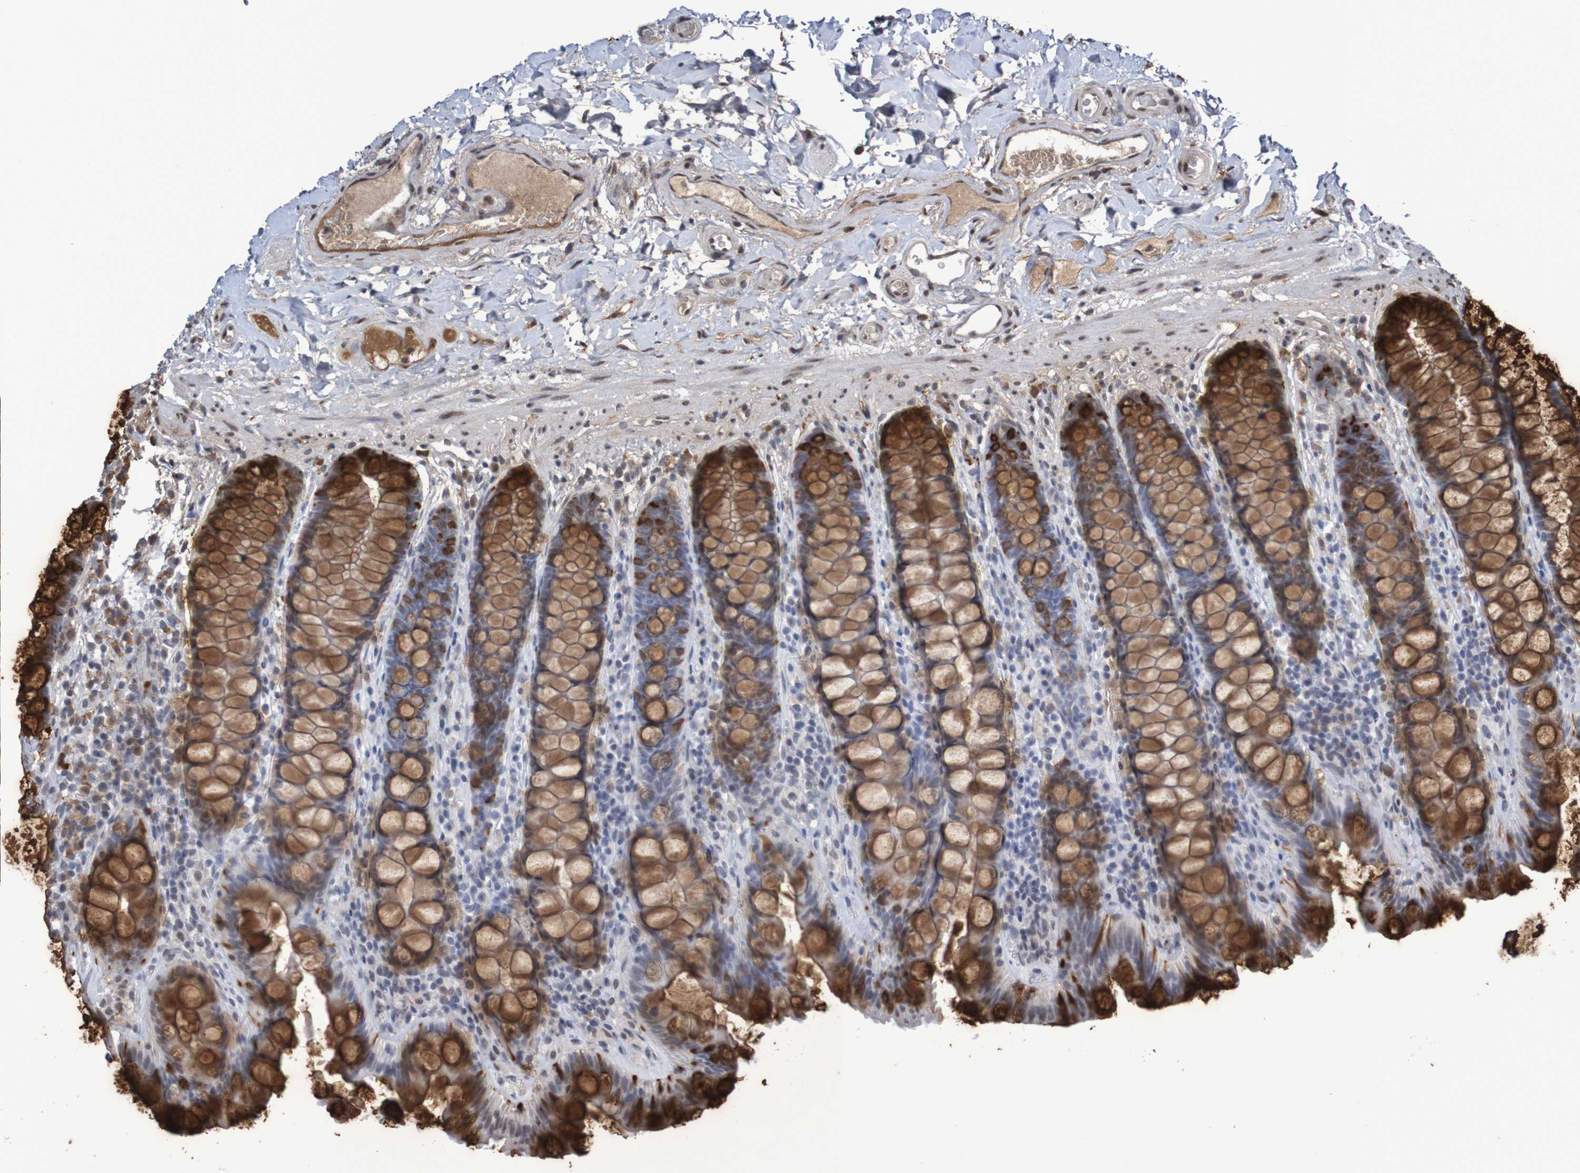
{"staining": {"intensity": "moderate", "quantity": "25%-75%", "location": "cytoplasmic/membranous"}, "tissue": "colon", "cell_type": "Endothelial cells", "image_type": "normal", "snomed": [{"axis": "morphology", "description": "Normal tissue, NOS"}, {"axis": "topography", "description": "Colon"}], "caption": "Normal colon exhibits moderate cytoplasmic/membranous staining in about 25%-75% of endothelial cells.", "gene": "ITLN1", "patient": {"sex": "female", "age": 80}}